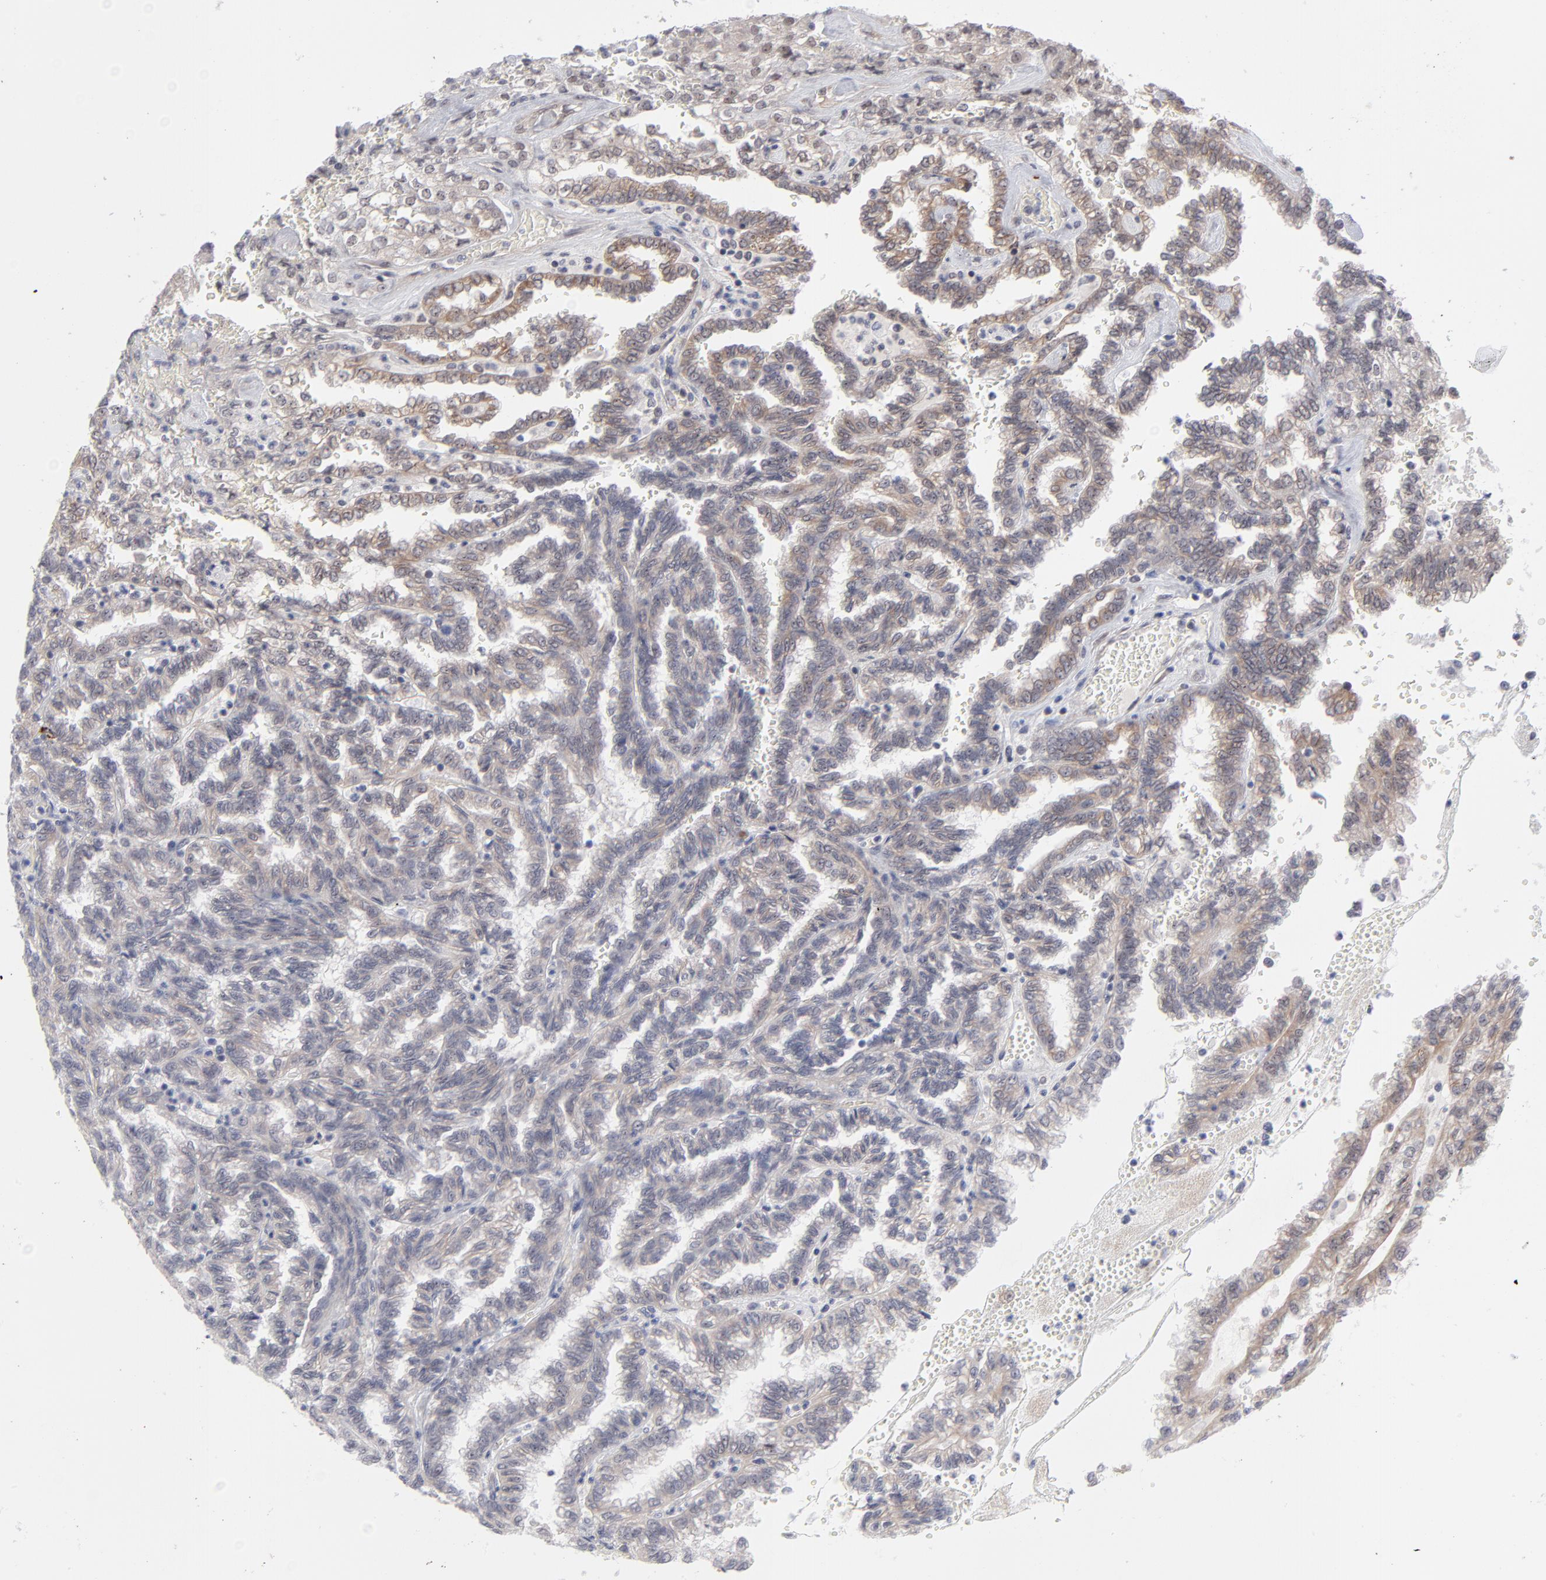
{"staining": {"intensity": "weak", "quantity": "25%-75%", "location": "cytoplasmic/membranous"}, "tissue": "renal cancer", "cell_type": "Tumor cells", "image_type": "cancer", "snomed": [{"axis": "morphology", "description": "Inflammation, NOS"}, {"axis": "morphology", "description": "Adenocarcinoma, NOS"}, {"axis": "topography", "description": "Kidney"}], "caption": "Renal adenocarcinoma stained with a brown dye shows weak cytoplasmic/membranous positive expression in about 25%-75% of tumor cells.", "gene": "NBN", "patient": {"sex": "male", "age": 68}}